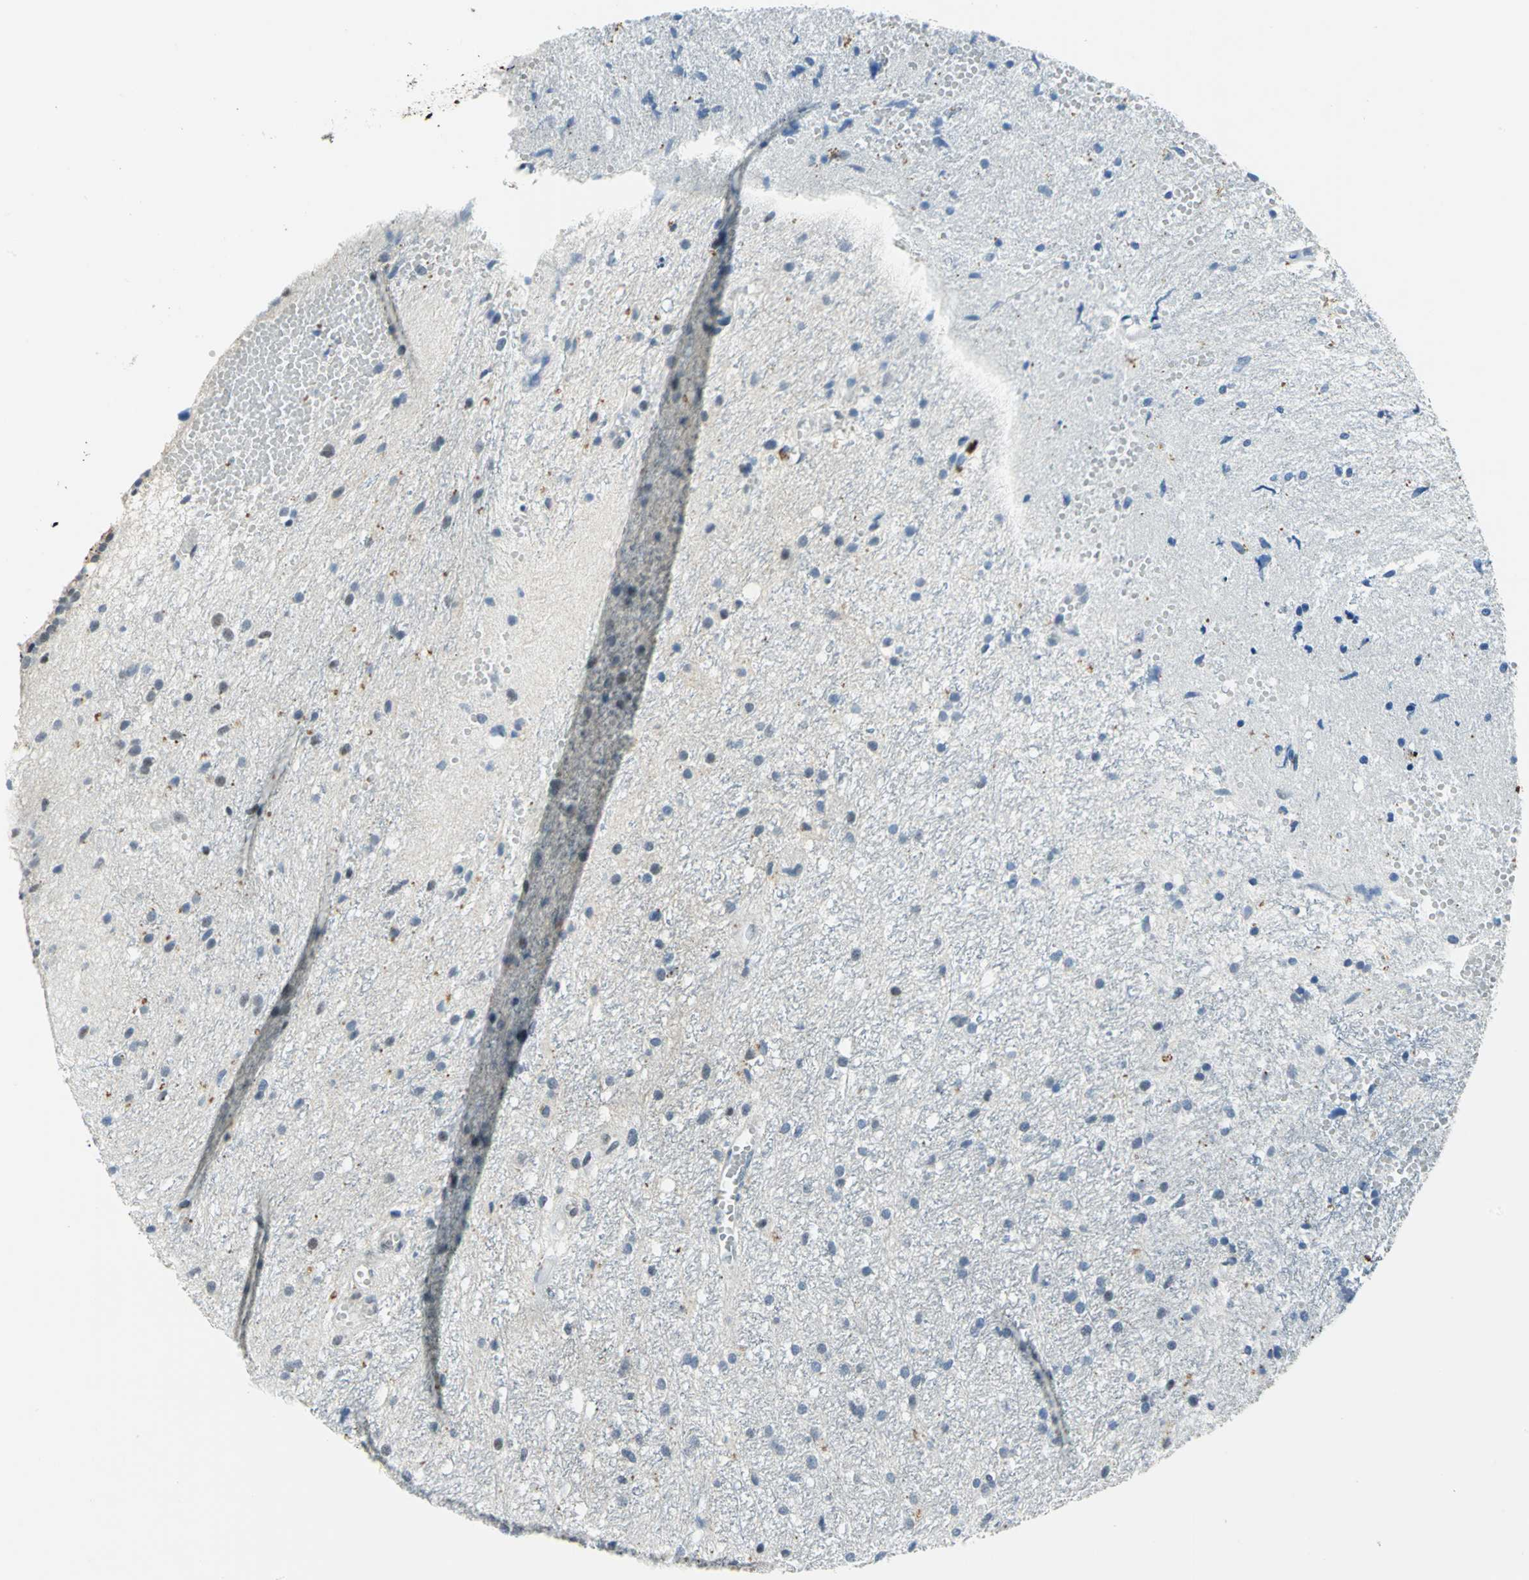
{"staining": {"intensity": "strong", "quantity": "<25%", "location": "cytoplasmic/membranous"}, "tissue": "glioma", "cell_type": "Tumor cells", "image_type": "cancer", "snomed": [{"axis": "morphology", "description": "Glioma, malignant, High grade"}, {"axis": "topography", "description": "Brain"}], "caption": "Protein expression analysis of human glioma reveals strong cytoplasmic/membranous expression in about <25% of tumor cells.", "gene": "RAD17", "patient": {"sex": "female", "age": 59}}